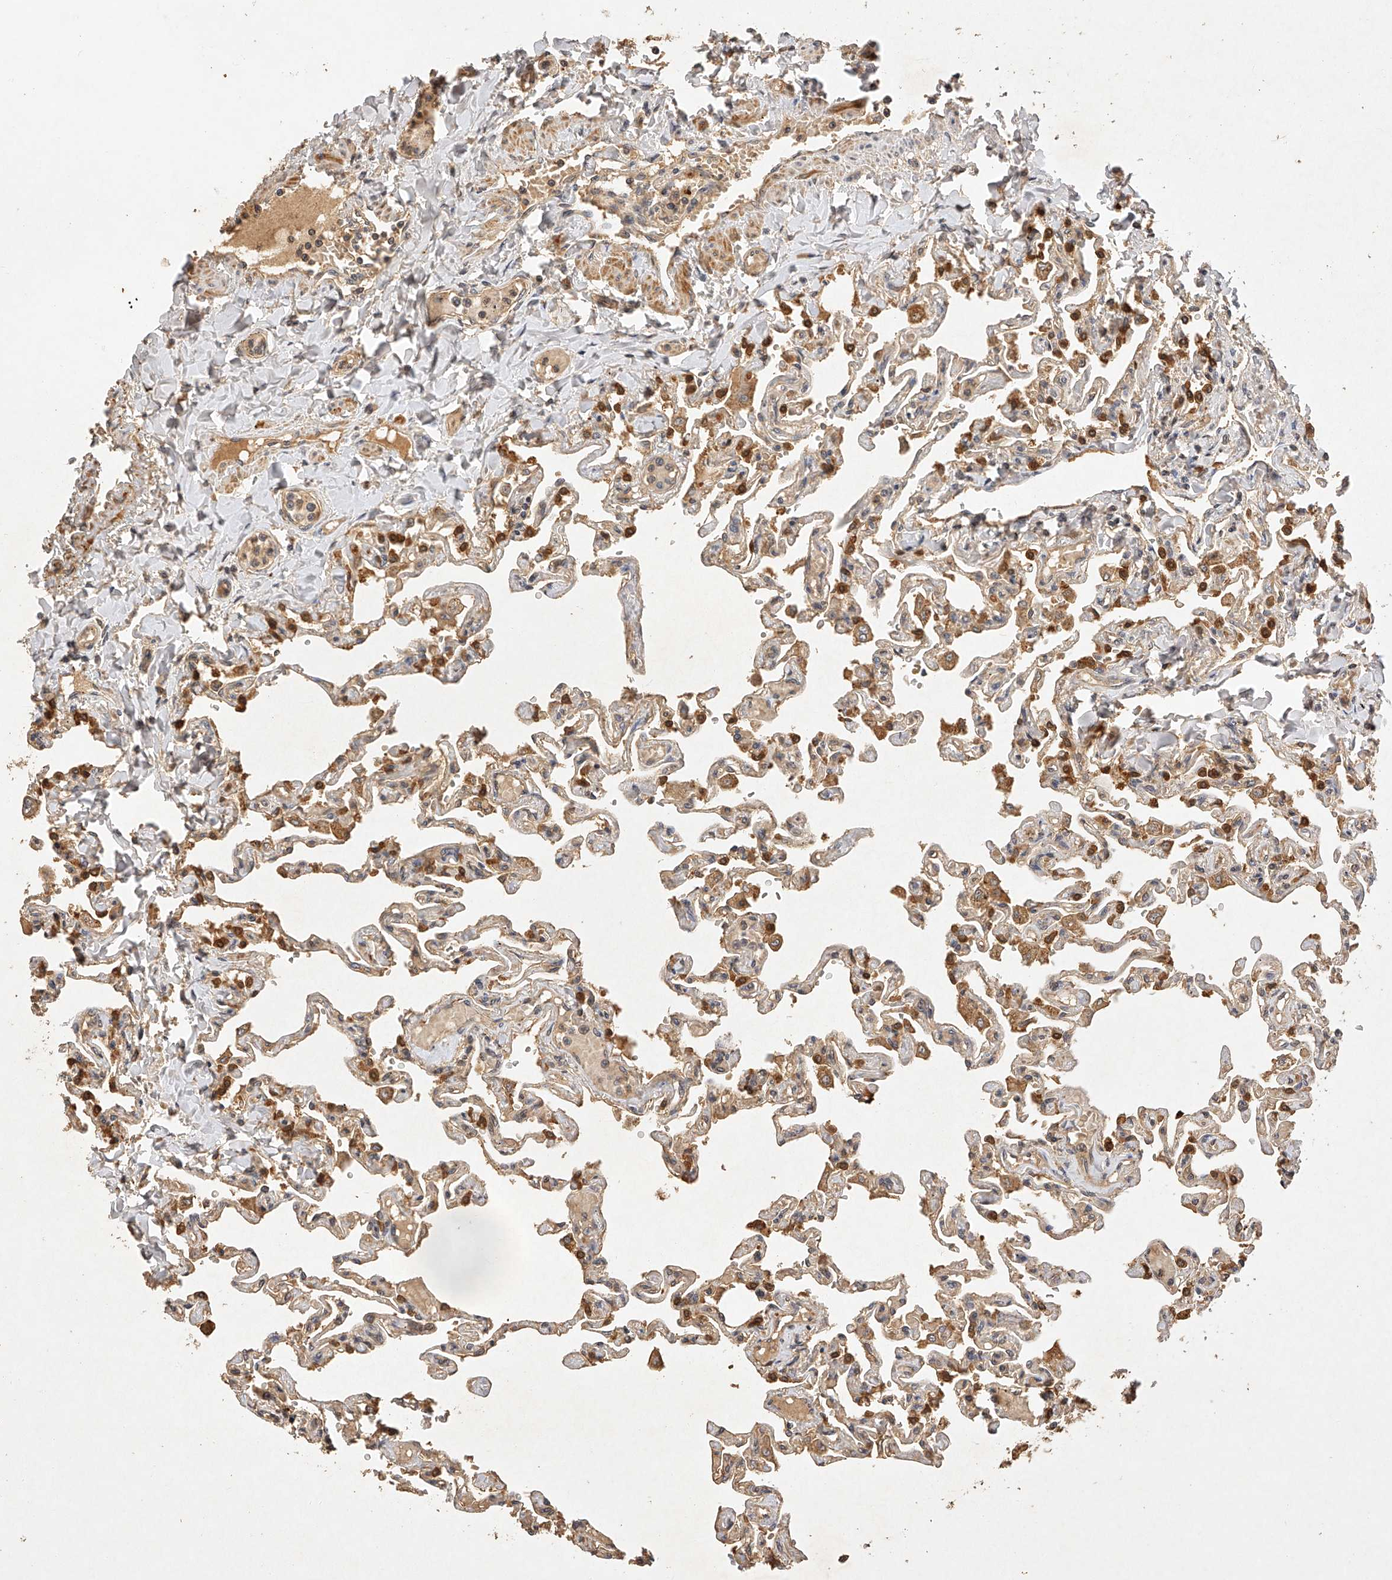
{"staining": {"intensity": "moderate", "quantity": ">75%", "location": "cytoplasmic/membranous"}, "tissue": "lung", "cell_type": "Alveolar cells", "image_type": "normal", "snomed": [{"axis": "morphology", "description": "Normal tissue, NOS"}, {"axis": "topography", "description": "Lung"}], "caption": "An immunohistochemistry image of normal tissue is shown. Protein staining in brown highlights moderate cytoplasmic/membranous positivity in lung within alveolar cells.", "gene": "NSMAF", "patient": {"sex": "male", "age": 21}}